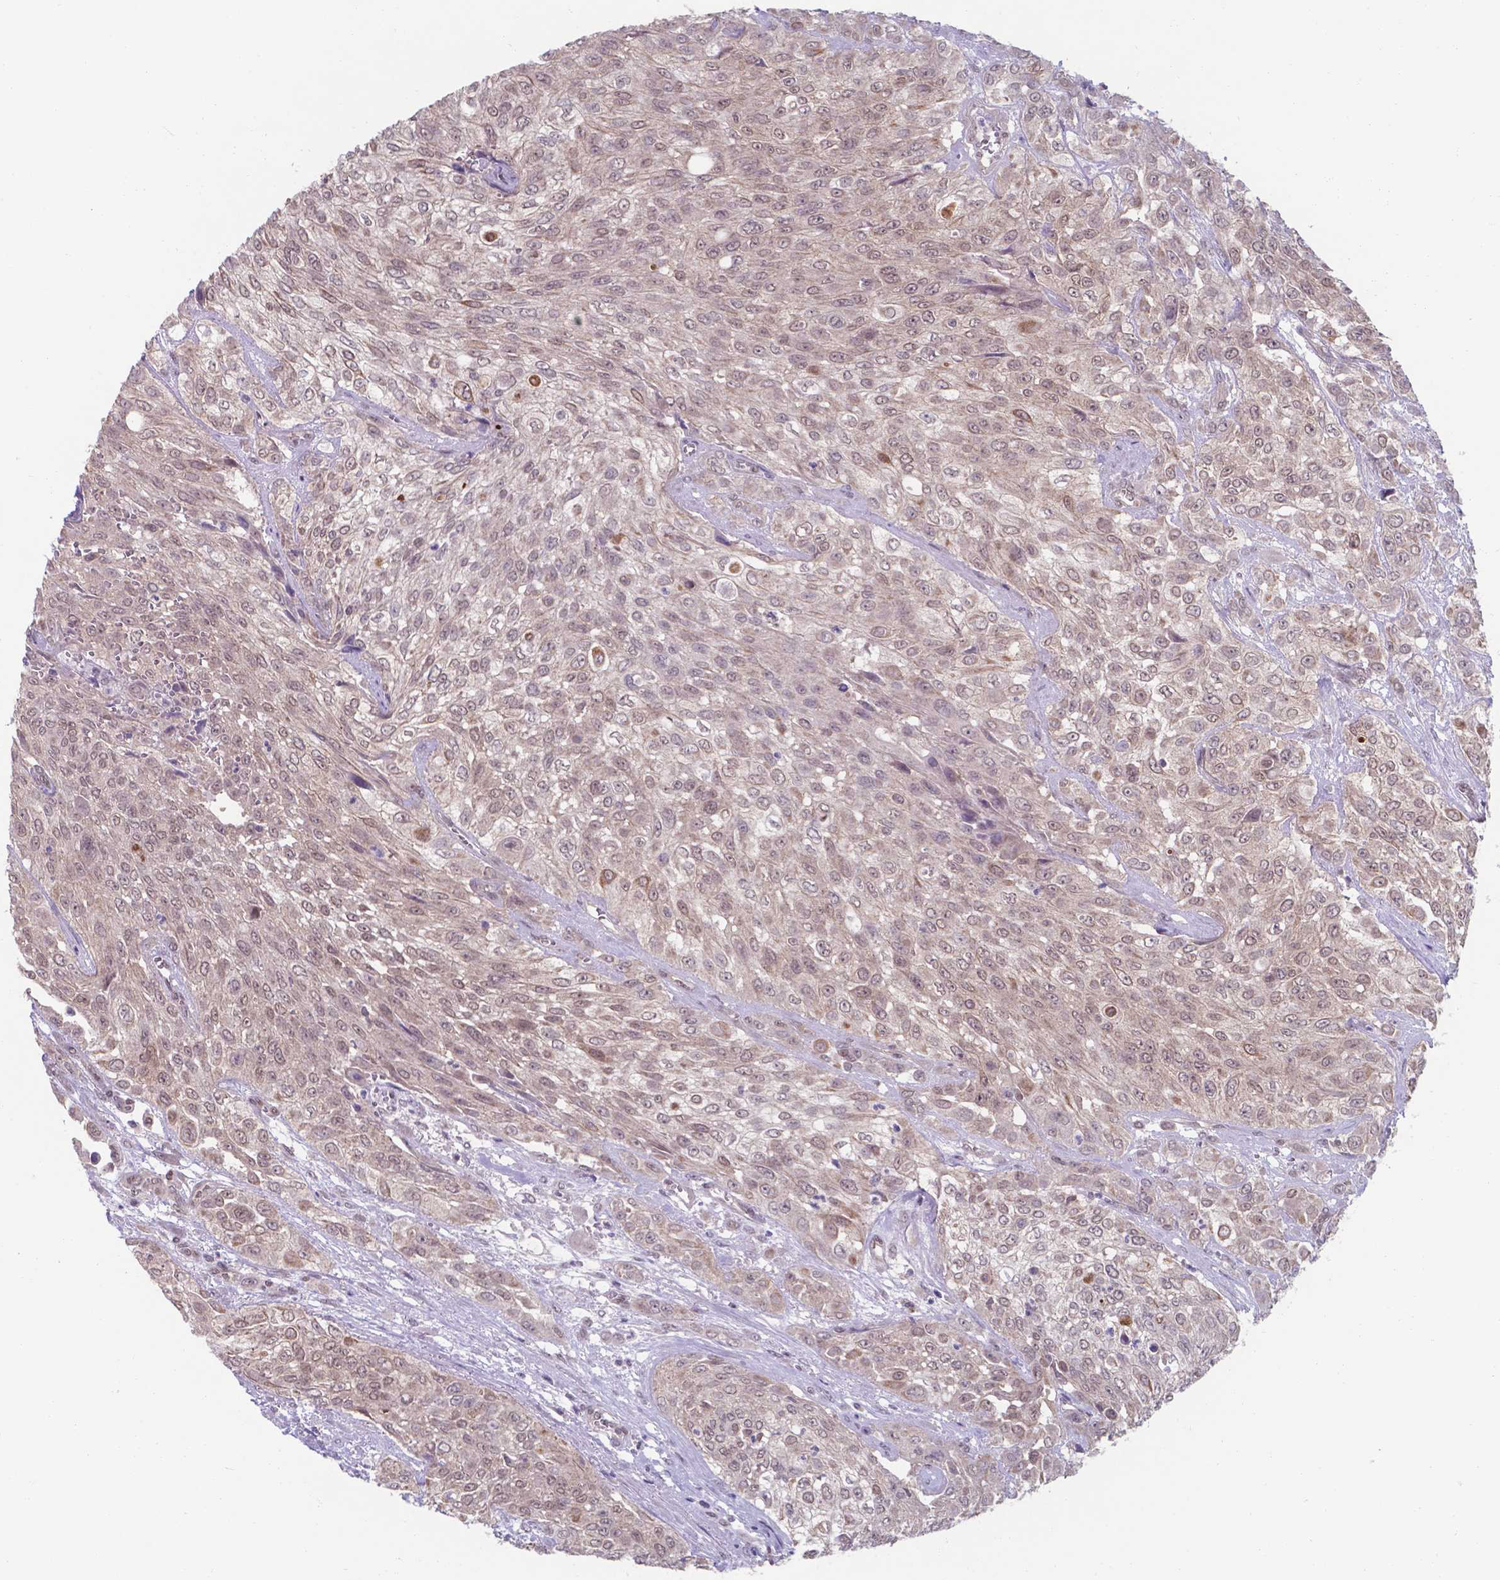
{"staining": {"intensity": "weak", "quantity": "25%-75%", "location": "cytoplasmic/membranous,nuclear"}, "tissue": "urothelial cancer", "cell_type": "Tumor cells", "image_type": "cancer", "snomed": [{"axis": "morphology", "description": "Urothelial carcinoma, High grade"}, {"axis": "topography", "description": "Urinary bladder"}], "caption": "High-grade urothelial carcinoma tissue demonstrates weak cytoplasmic/membranous and nuclear positivity in approximately 25%-75% of tumor cells The protein of interest is shown in brown color, while the nuclei are stained blue.", "gene": "UBE2E2", "patient": {"sex": "male", "age": 57}}